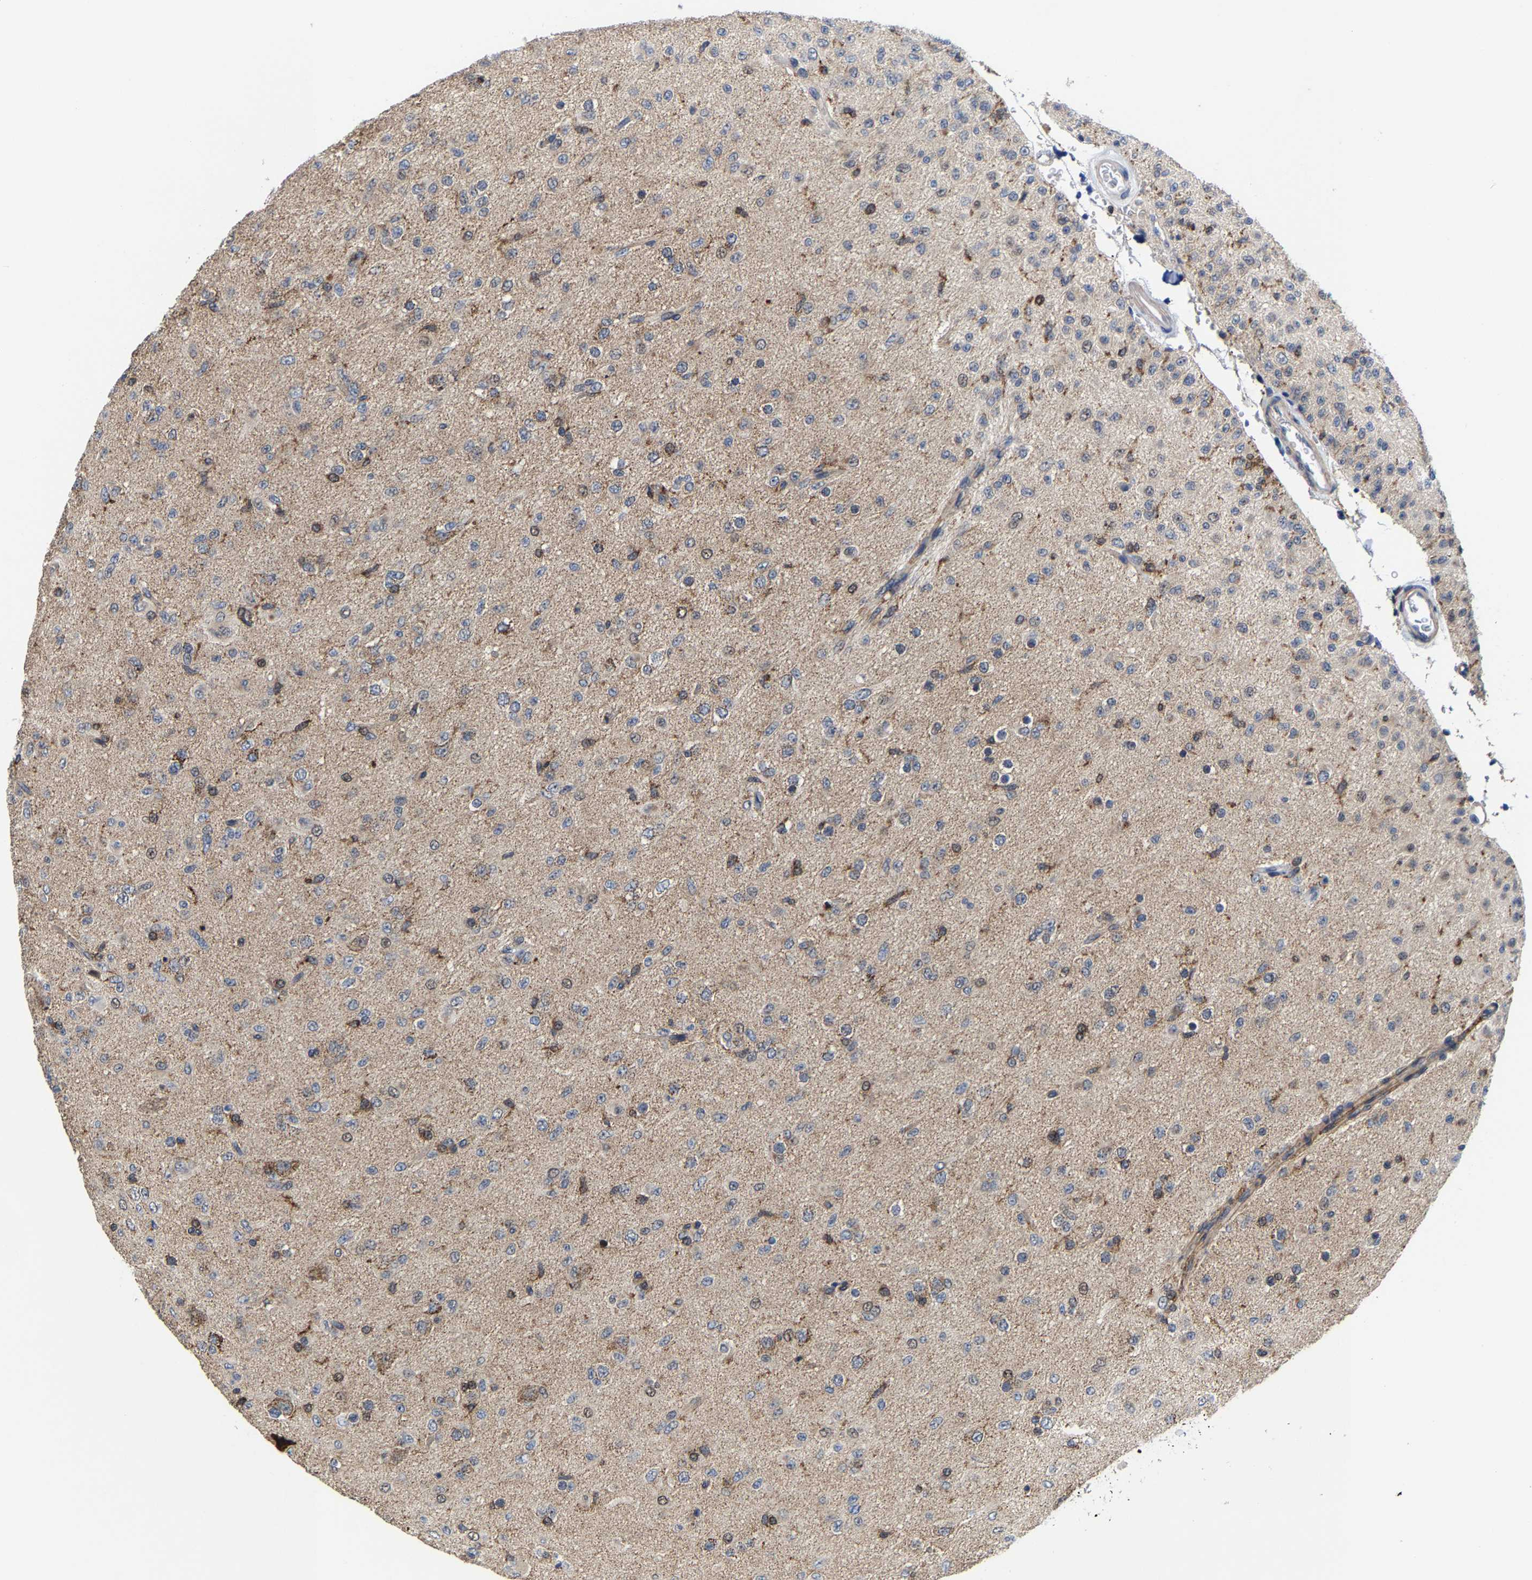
{"staining": {"intensity": "moderate", "quantity": "<25%", "location": "cytoplasmic/membranous"}, "tissue": "glioma", "cell_type": "Tumor cells", "image_type": "cancer", "snomed": [{"axis": "morphology", "description": "Glioma, malignant, Low grade"}, {"axis": "topography", "description": "Brain"}], "caption": "Moderate cytoplasmic/membranous staining is seen in approximately <25% of tumor cells in glioma. (brown staining indicates protein expression, while blue staining denotes nuclei).", "gene": "PFKFB3", "patient": {"sex": "male", "age": 65}}